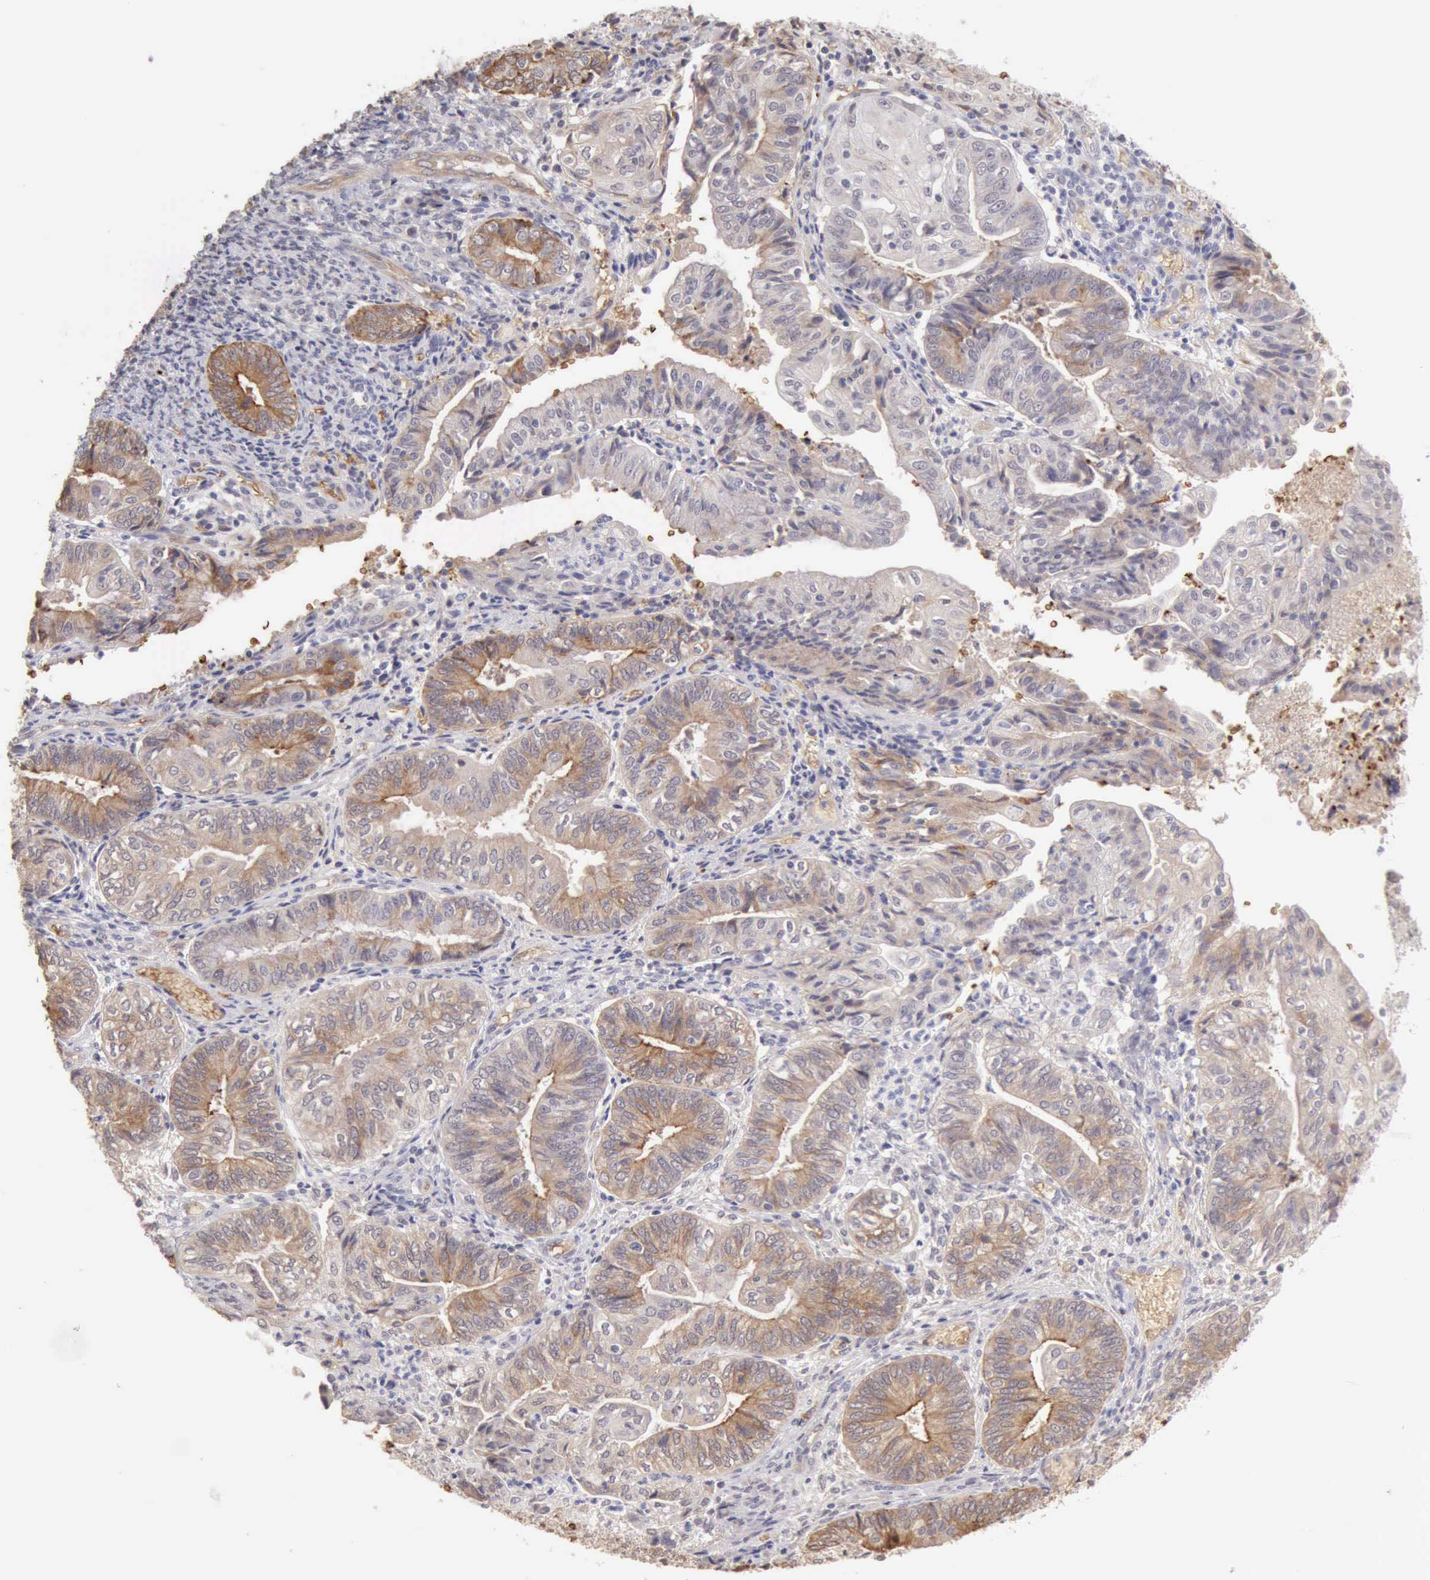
{"staining": {"intensity": "weak", "quantity": ">75%", "location": "cytoplasmic/membranous"}, "tissue": "endometrial cancer", "cell_type": "Tumor cells", "image_type": "cancer", "snomed": [{"axis": "morphology", "description": "Adenocarcinoma, NOS"}, {"axis": "topography", "description": "Endometrium"}], "caption": "Brown immunohistochemical staining in human endometrial cancer exhibits weak cytoplasmic/membranous positivity in approximately >75% of tumor cells.", "gene": "CFI", "patient": {"sex": "female", "age": 55}}